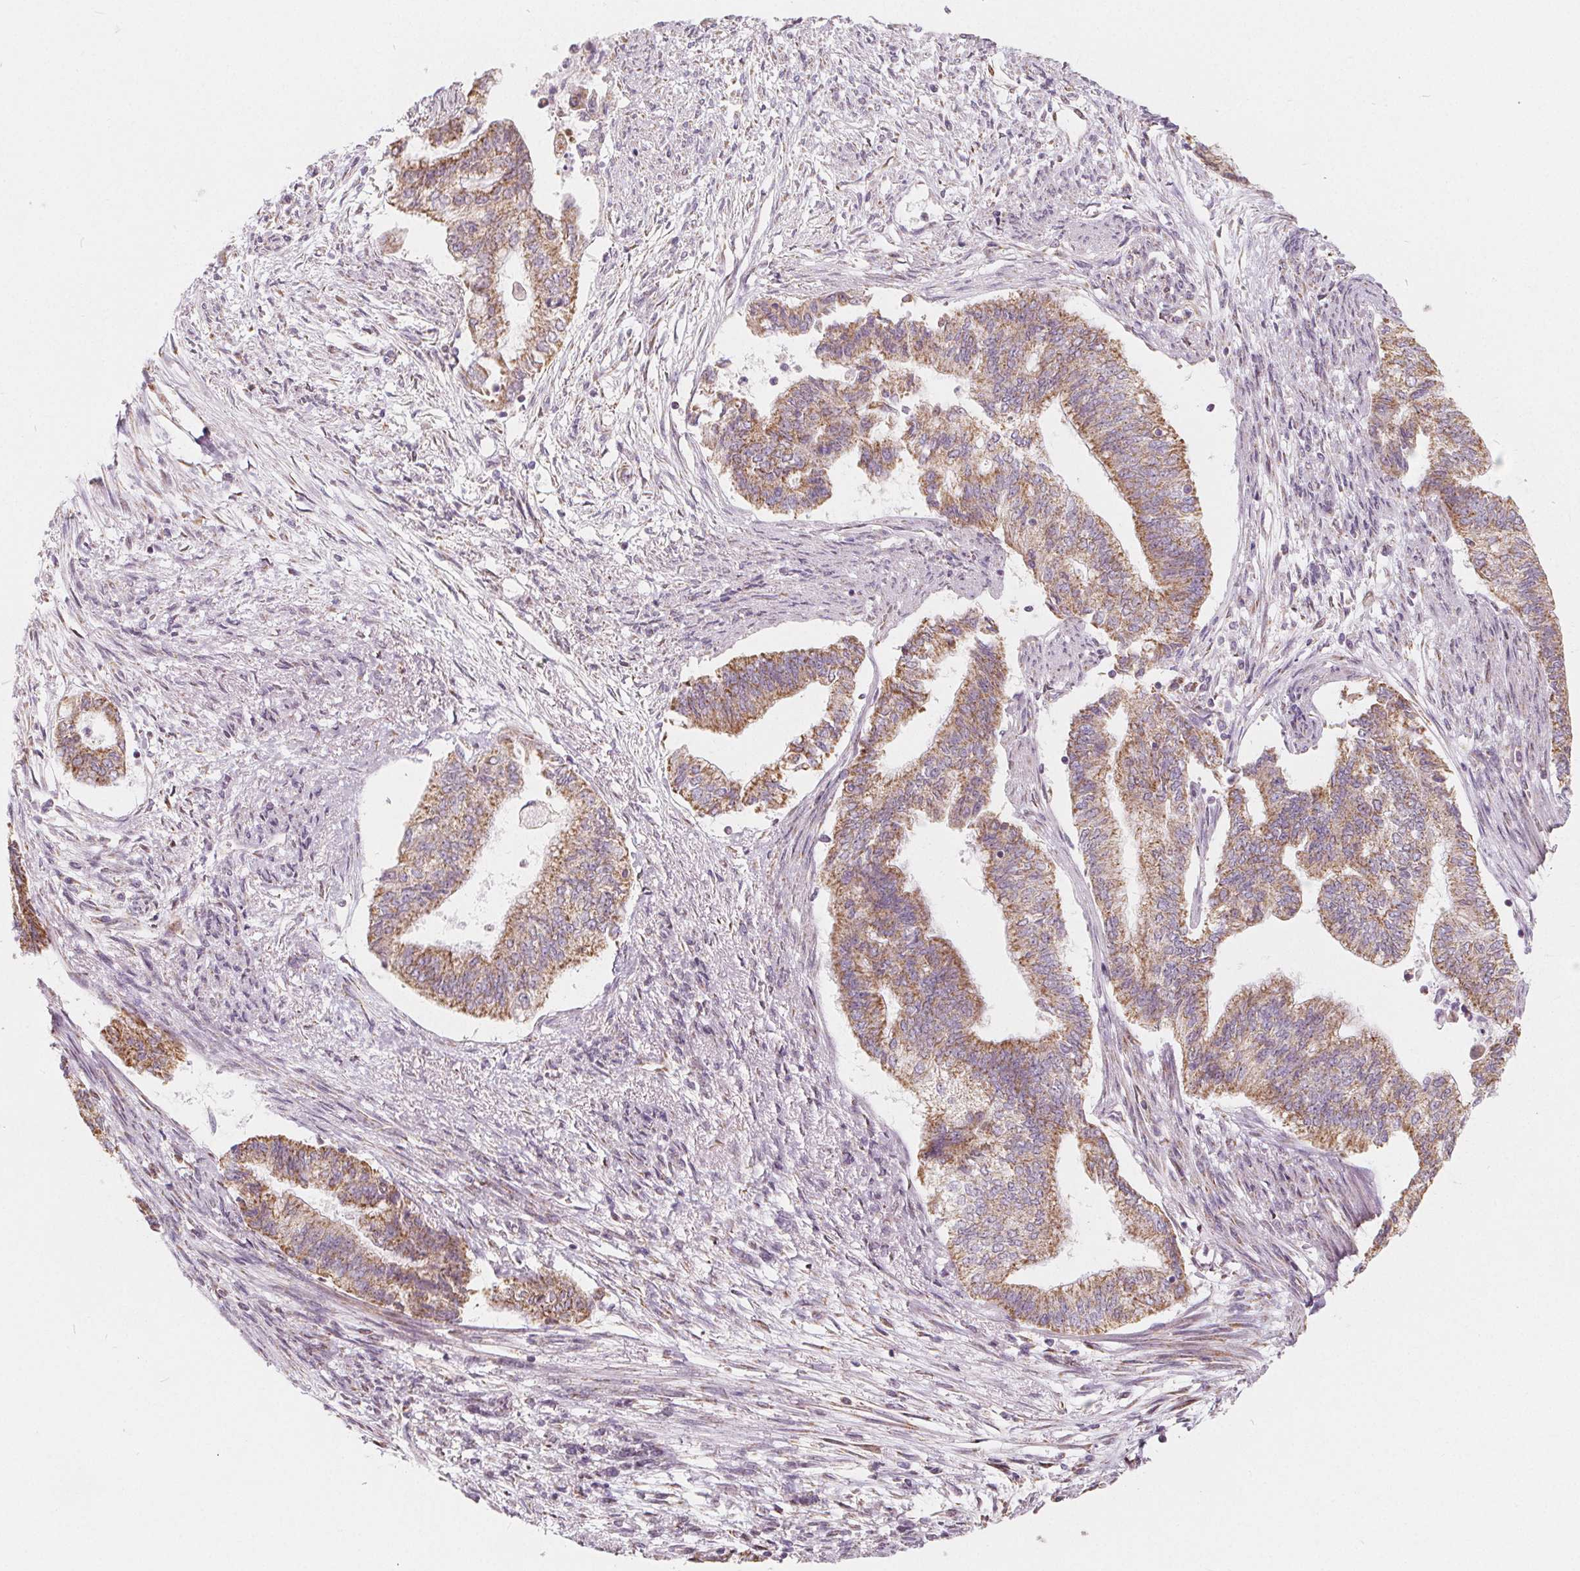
{"staining": {"intensity": "moderate", "quantity": ">75%", "location": "cytoplasmic/membranous"}, "tissue": "endometrial cancer", "cell_type": "Tumor cells", "image_type": "cancer", "snomed": [{"axis": "morphology", "description": "Adenocarcinoma, NOS"}, {"axis": "topography", "description": "Endometrium"}], "caption": "Immunohistochemistry (DAB (3,3'-diaminobenzidine)) staining of human endometrial cancer (adenocarcinoma) demonstrates moderate cytoplasmic/membranous protein expression in about >75% of tumor cells. The staining was performed using DAB, with brown indicating positive protein expression. Nuclei are stained blue with hematoxylin.", "gene": "NUP210L", "patient": {"sex": "female", "age": 65}}